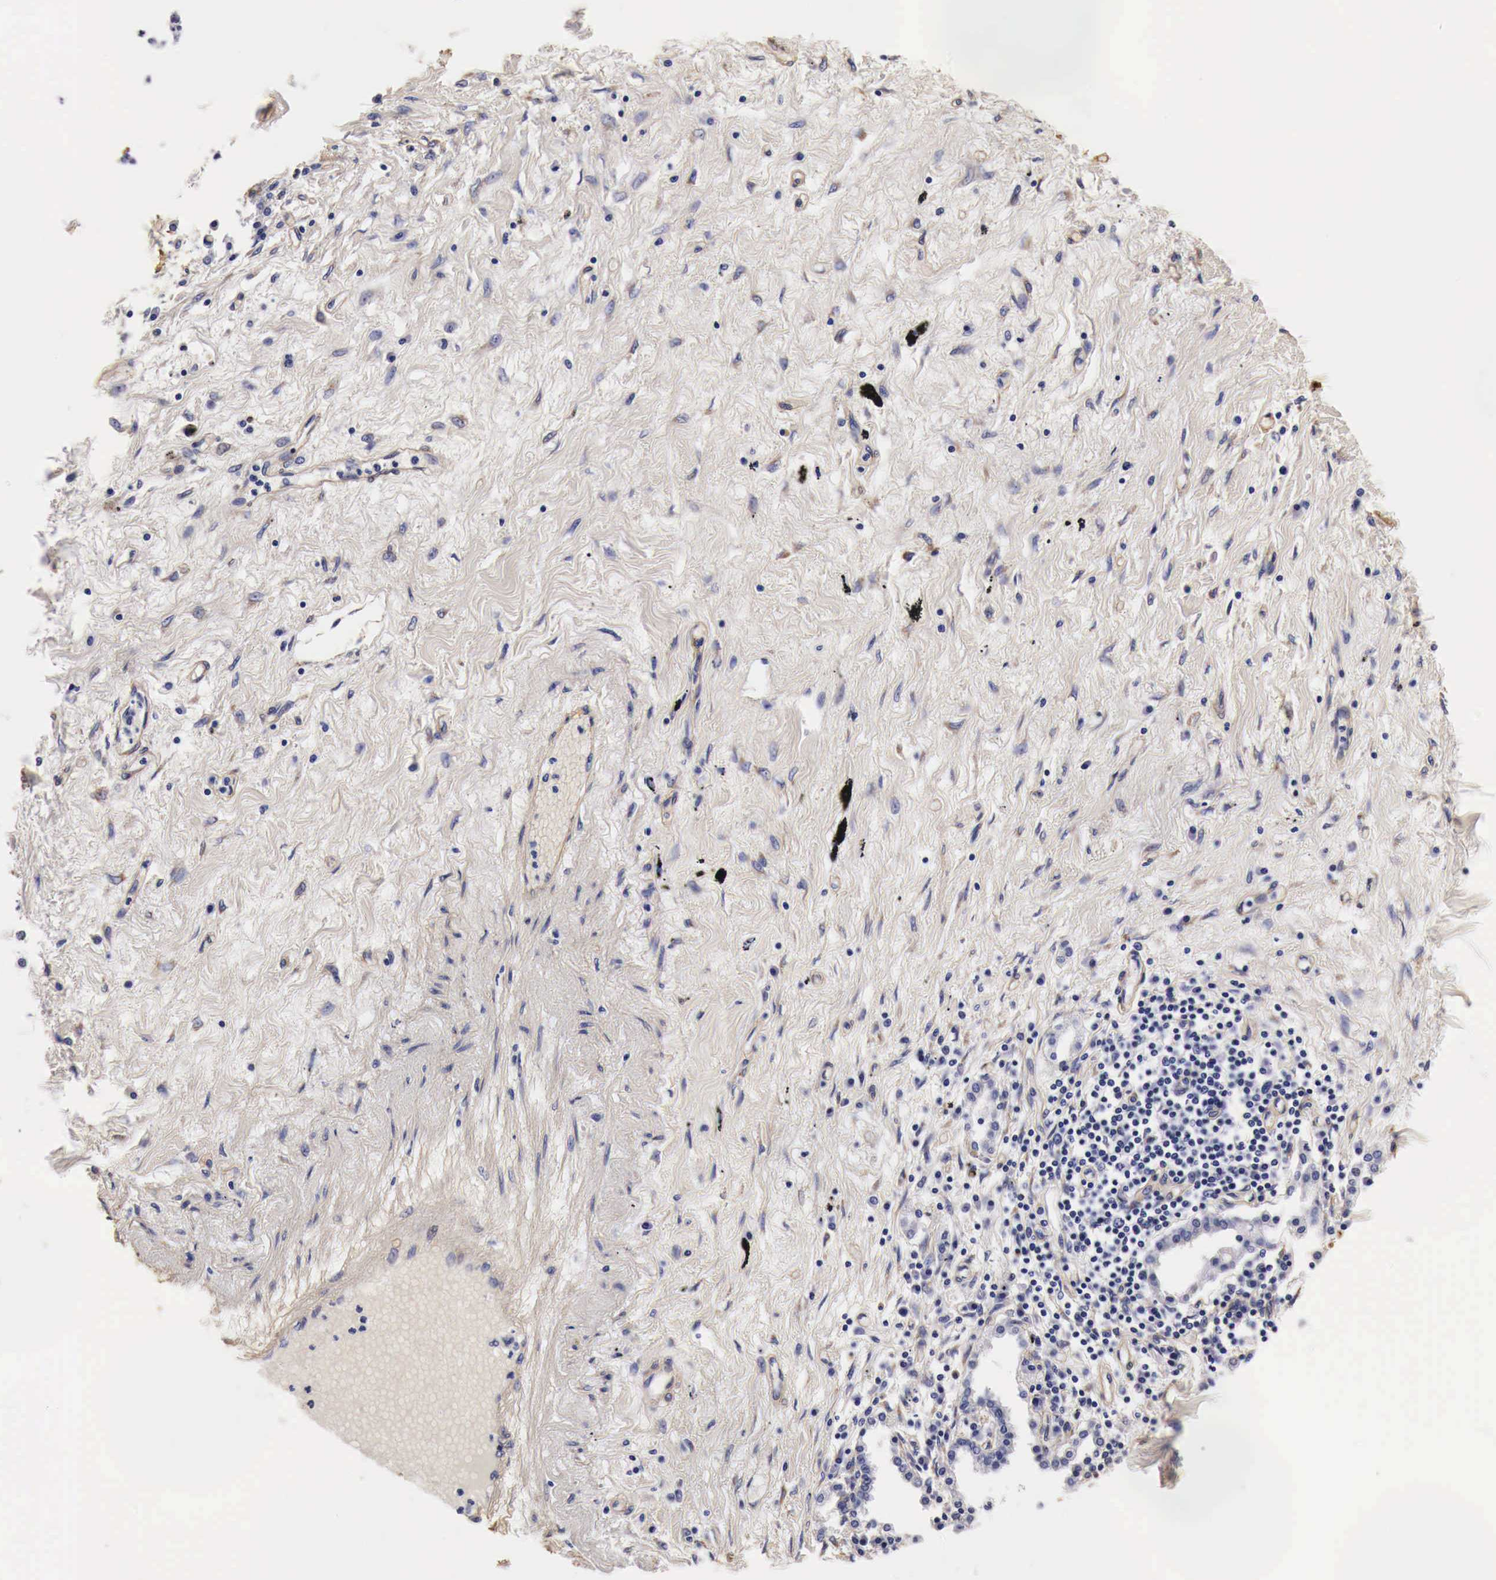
{"staining": {"intensity": "weak", "quantity": "<25%", "location": "cytoplasmic/membranous"}, "tissue": "lung cancer", "cell_type": "Tumor cells", "image_type": "cancer", "snomed": [{"axis": "morphology", "description": "Adenocarcinoma, NOS"}, {"axis": "topography", "description": "Lung"}], "caption": "Immunohistochemistry (IHC) photomicrograph of neoplastic tissue: lung cancer stained with DAB exhibits no significant protein expression in tumor cells.", "gene": "LAMB2", "patient": {"sex": "male", "age": 60}}